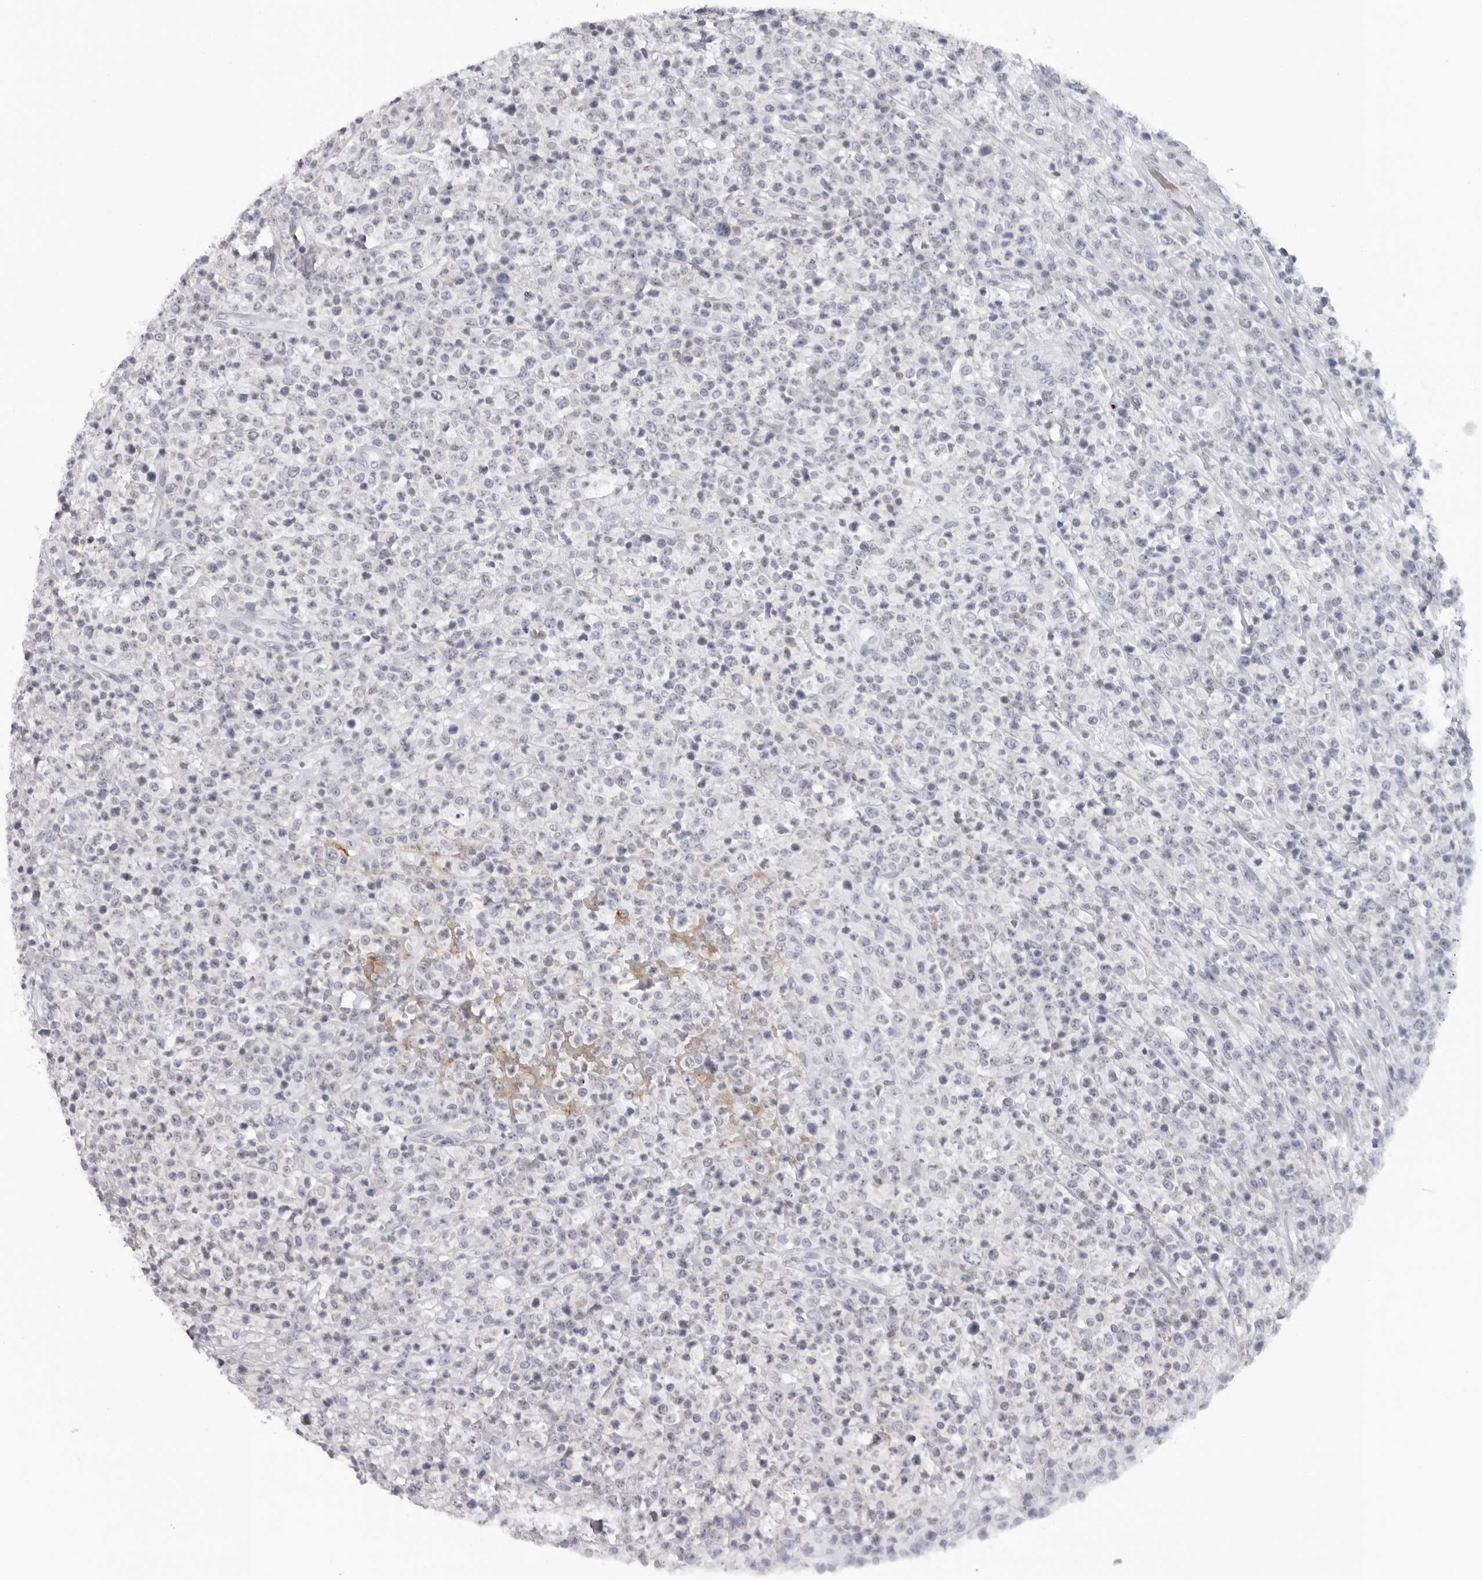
{"staining": {"intensity": "negative", "quantity": "none", "location": "none"}, "tissue": "lymphoma", "cell_type": "Tumor cells", "image_type": "cancer", "snomed": [{"axis": "morphology", "description": "Malignant lymphoma, non-Hodgkin's type, High grade"}, {"axis": "topography", "description": "Colon"}], "caption": "IHC micrograph of neoplastic tissue: high-grade malignant lymphoma, non-Hodgkin's type stained with DAB reveals no significant protein staining in tumor cells. (Stains: DAB (3,3'-diaminobenzidine) immunohistochemistry (IHC) with hematoxylin counter stain, Microscopy: brightfield microscopy at high magnification).", "gene": "EPB41", "patient": {"sex": "female", "age": 53}}